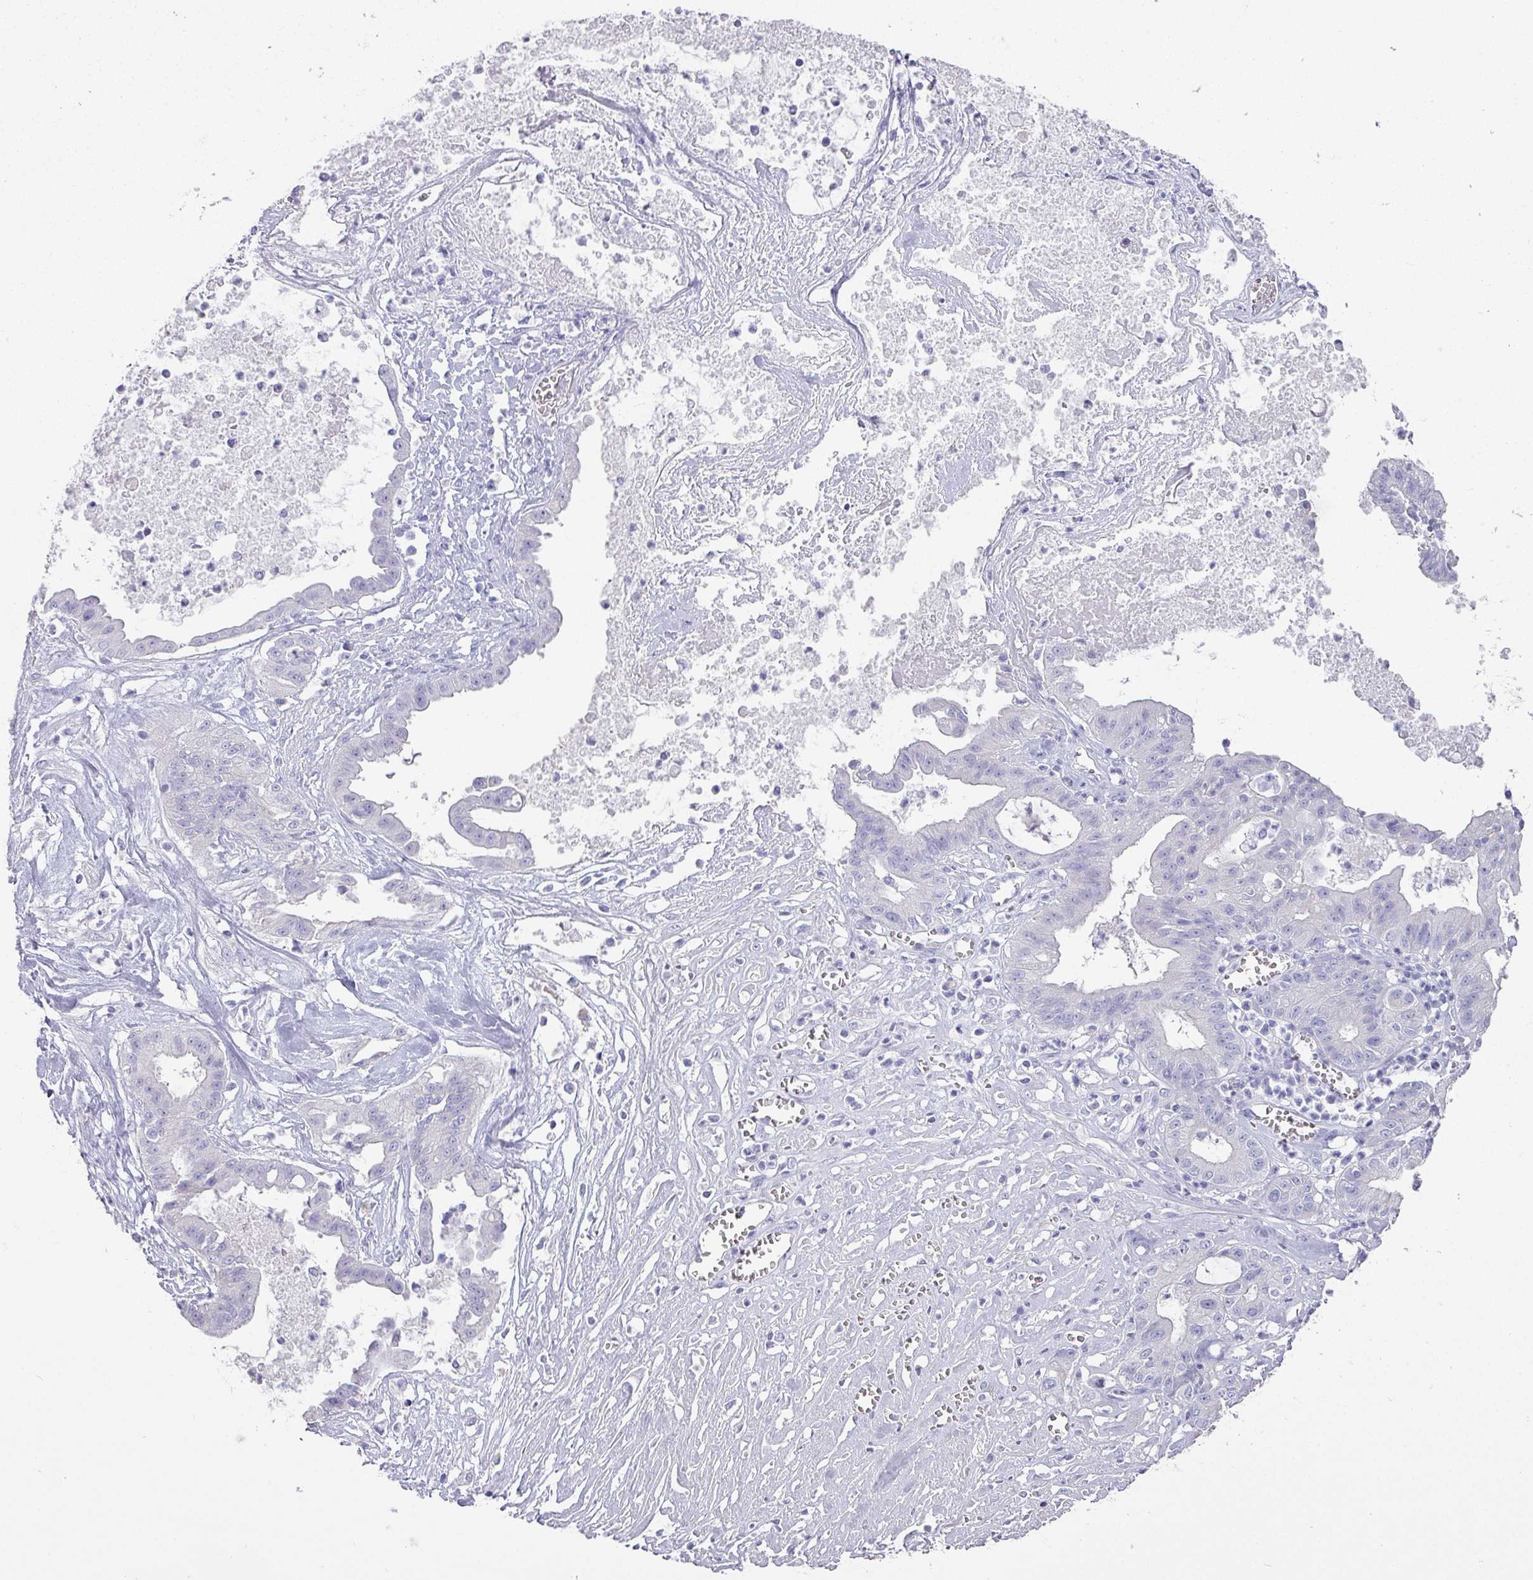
{"staining": {"intensity": "negative", "quantity": "none", "location": "none"}, "tissue": "ovarian cancer", "cell_type": "Tumor cells", "image_type": "cancer", "snomed": [{"axis": "morphology", "description": "Cystadenocarcinoma, mucinous, NOS"}, {"axis": "topography", "description": "Ovary"}], "caption": "Tumor cells are negative for protein expression in human ovarian cancer (mucinous cystadenocarcinoma).", "gene": "GLI4", "patient": {"sex": "female", "age": 70}}